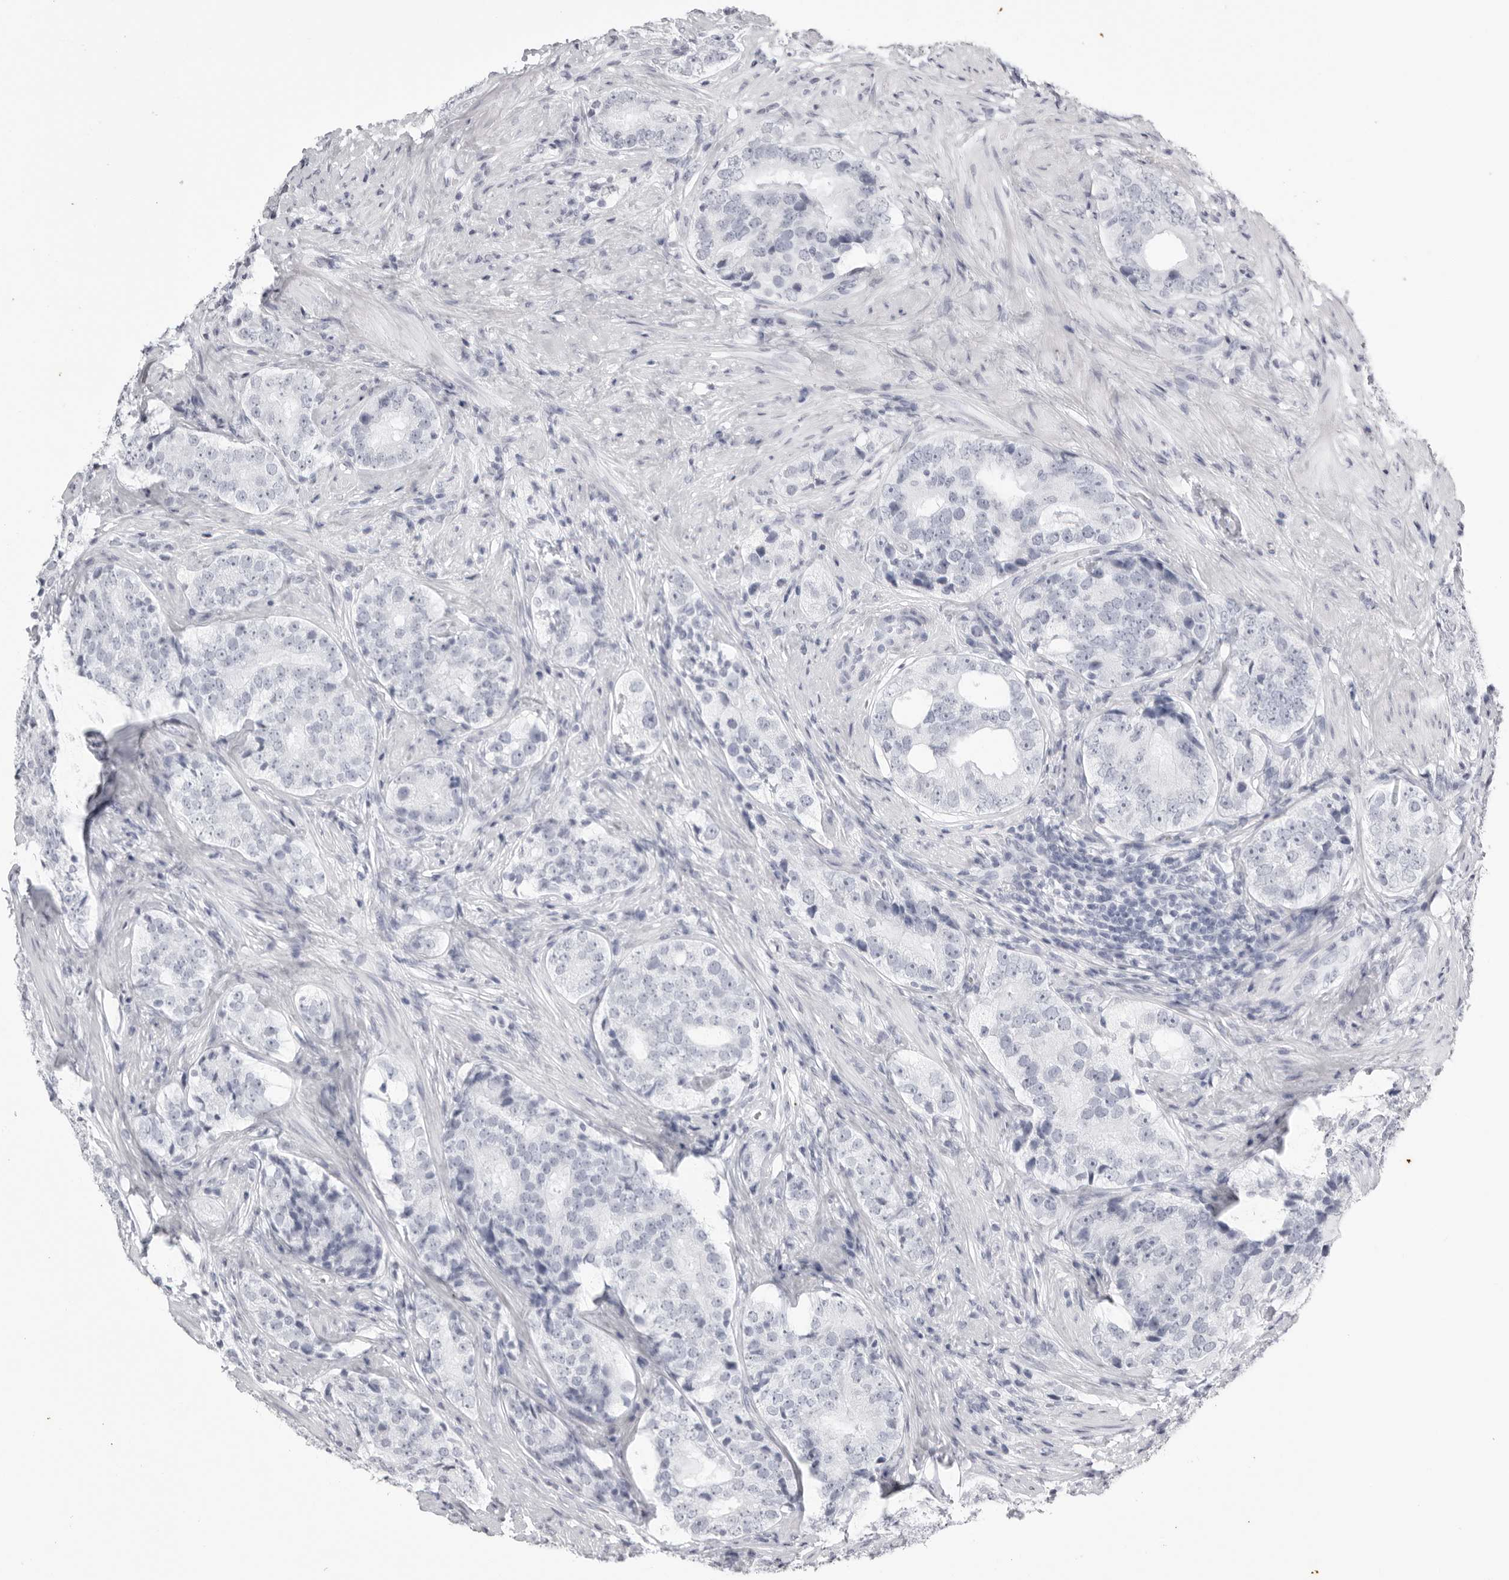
{"staining": {"intensity": "negative", "quantity": "none", "location": "none"}, "tissue": "prostate cancer", "cell_type": "Tumor cells", "image_type": "cancer", "snomed": [{"axis": "morphology", "description": "Adenocarcinoma, High grade"}, {"axis": "topography", "description": "Prostate"}], "caption": "This micrograph is of prostate adenocarcinoma (high-grade) stained with immunohistochemistry to label a protein in brown with the nuclei are counter-stained blue. There is no staining in tumor cells. (DAB immunohistochemistry with hematoxylin counter stain).", "gene": "KLK9", "patient": {"sex": "male", "age": 56}}